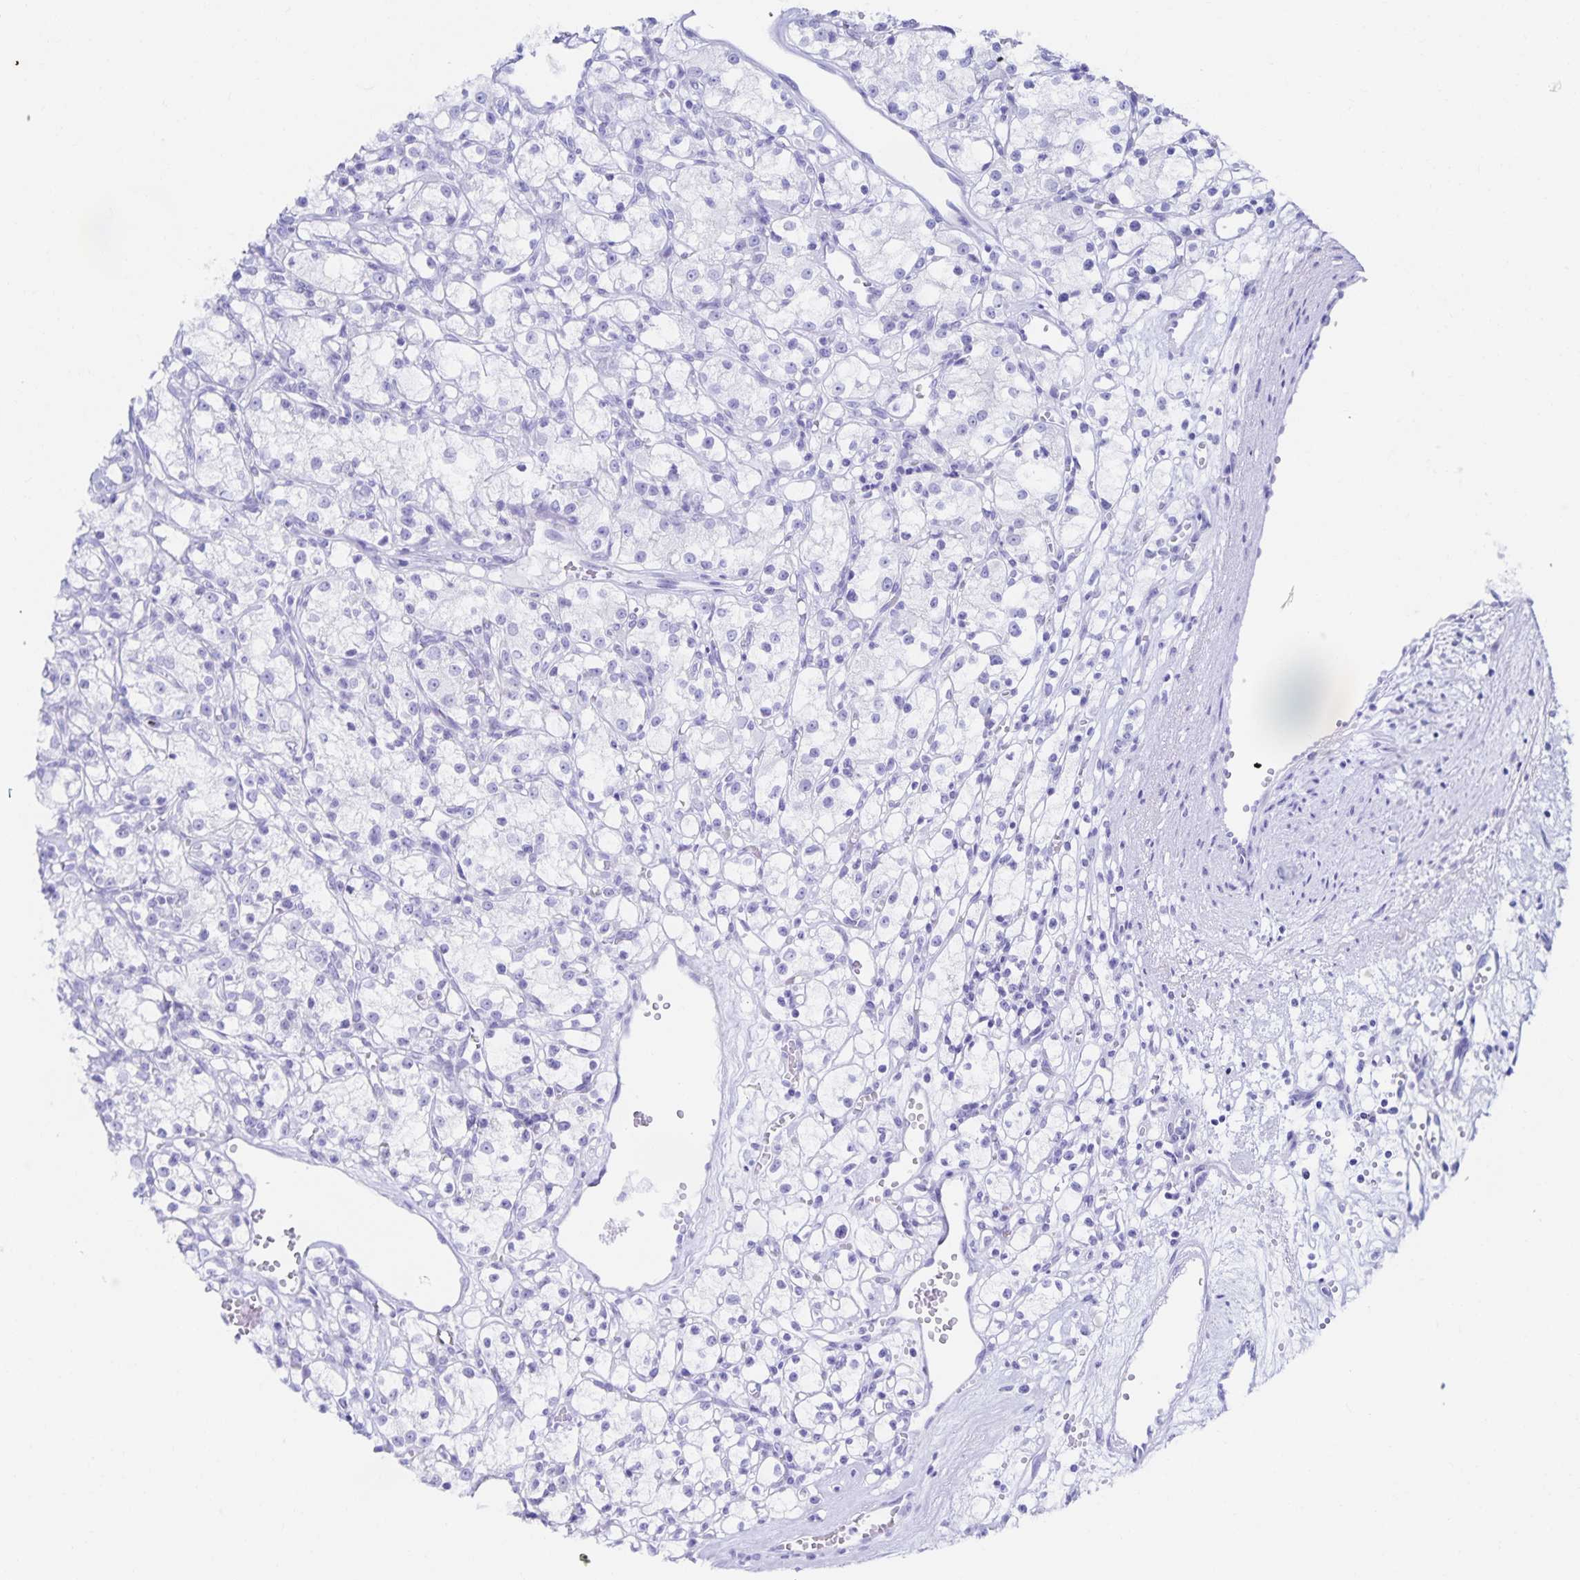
{"staining": {"intensity": "negative", "quantity": "none", "location": "none"}, "tissue": "renal cancer", "cell_type": "Tumor cells", "image_type": "cancer", "snomed": [{"axis": "morphology", "description": "Adenocarcinoma, NOS"}, {"axis": "topography", "description": "Kidney"}], "caption": "Tumor cells are negative for protein expression in human renal adenocarcinoma.", "gene": "SNTN", "patient": {"sex": "female", "age": 59}}